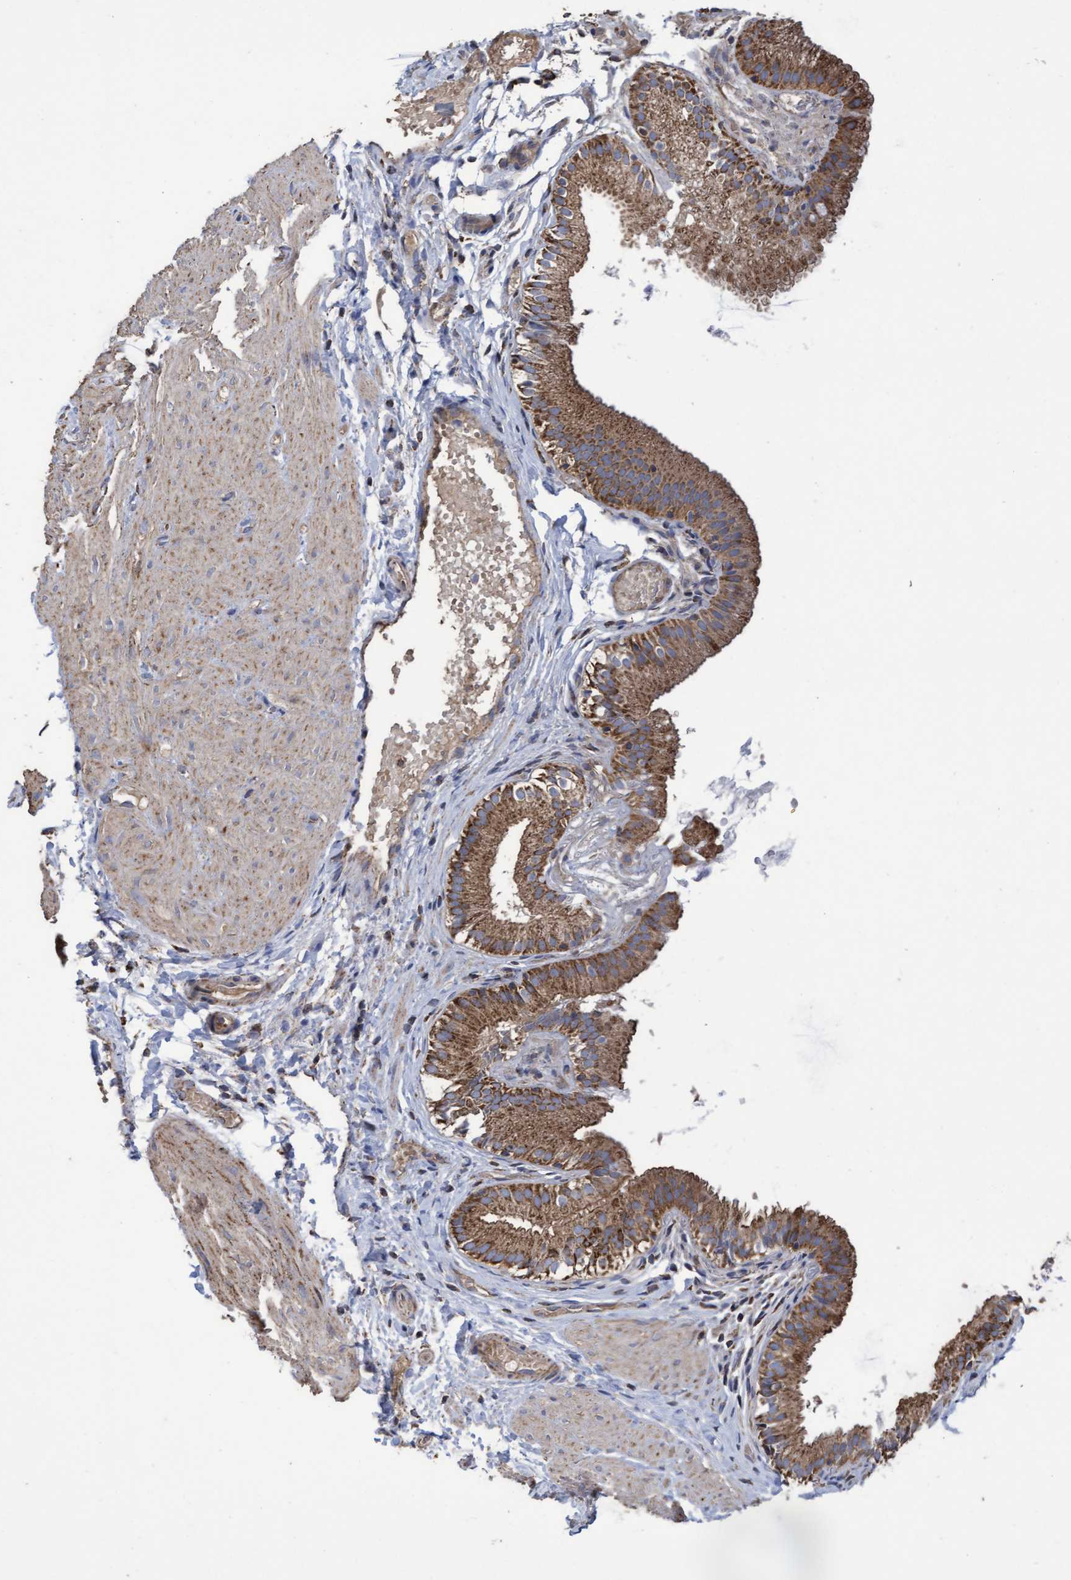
{"staining": {"intensity": "strong", "quantity": ">75%", "location": "cytoplasmic/membranous"}, "tissue": "gallbladder", "cell_type": "Glandular cells", "image_type": "normal", "snomed": [{"axis": "morphology", "description": "Normal tissue, NOS"}, {"axis": "topography", "description": "Gallbladder"}], "caption": "IHC (DAB (3,3'-diaminobenzidine)) staining of normal gallbladder demonstrates strong cytoplasmic/membranous protein staining in about >75% of glandular cells. (brown staining indicates protein expression, while blue staining denotes nuclei).", "gene": "COBL", "patient": {"sex": "female", "age": 26}}